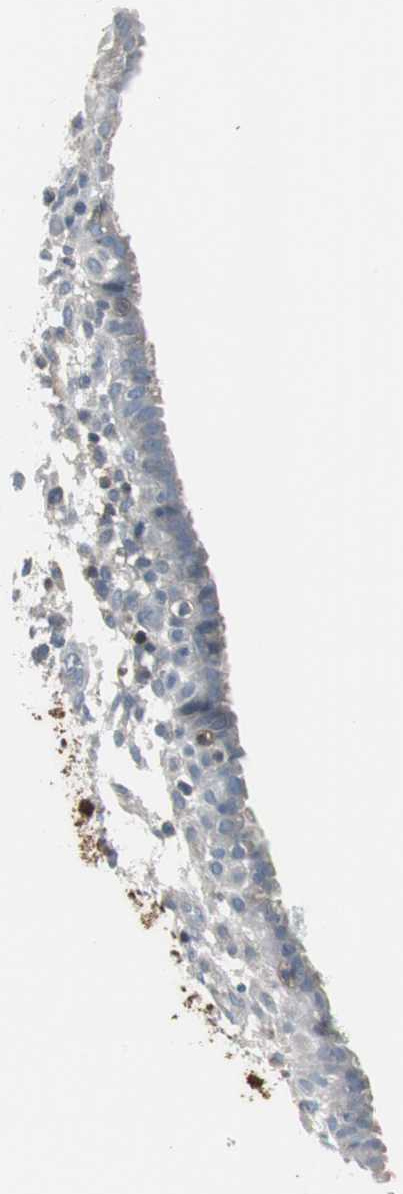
{"staining": {"intensity": "negative", "quantity": "none", "location": "none"}, "tissue": "endometrium", "cell_type": "Cells in endometrial stroma", "image_type": "normal", "snomed": [{"axis": "morphology", "description": "Normal tissue, NOS"}, {"axis": "topography", "description": "Endometrium"}], "caption": "A photomicrograph of endometrium stained for a protein reveals no brown staining in cells in endometrial stroma.", "gene": "ZSCAN32", "patient": {"sex": "female", "age": 72}}